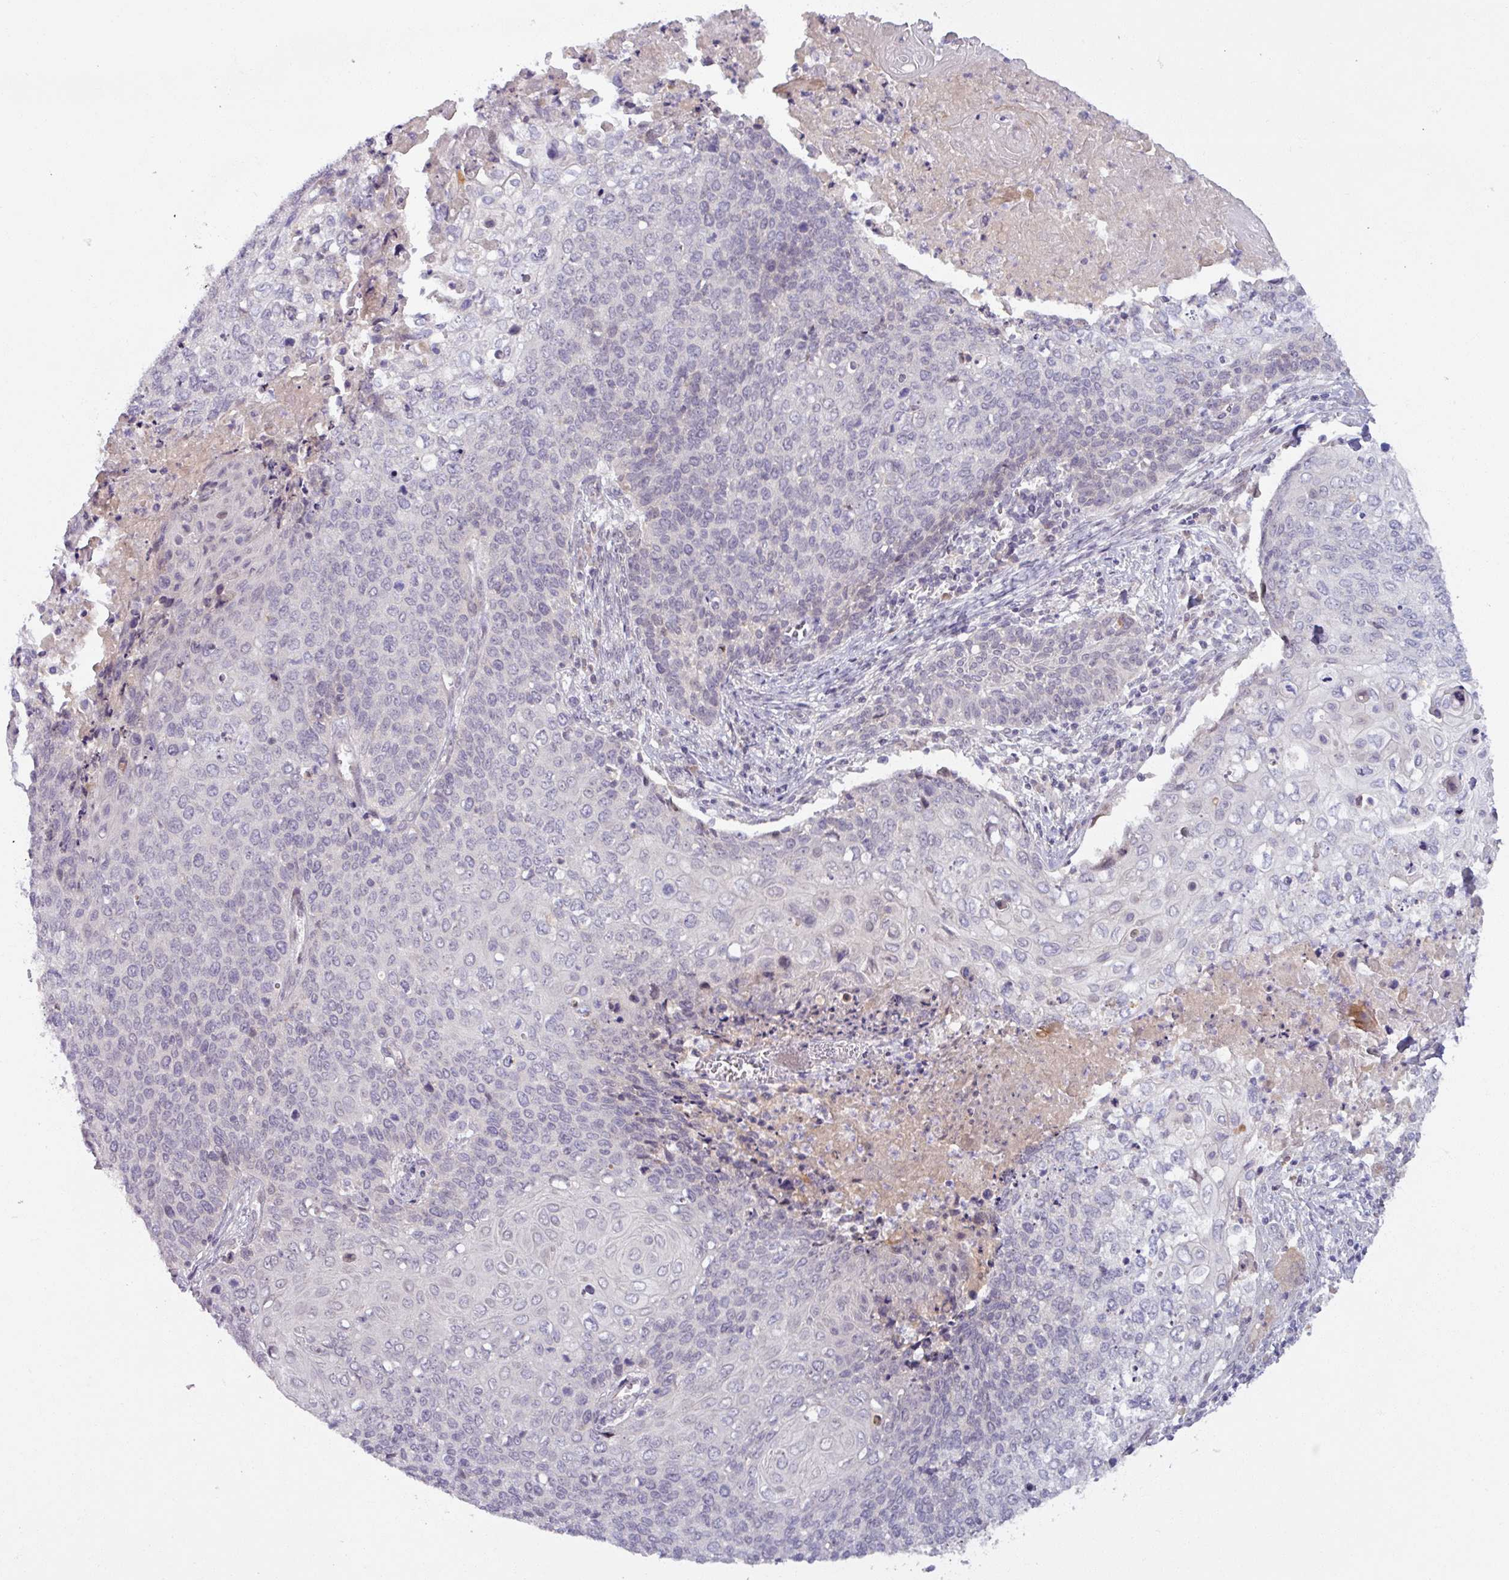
{"staining": {"intensity": "negative", "quantity": "none", "location": "none"}, "tissue": "cervical cancer", "cell_type": "Tumor cells", "image_type": "cancer", "snomed": [{"axis": "morphology", "description": "Squamous cell carcinoma, NOS"}, {"axis": "topography", "description": "Cervix"}], "caption": "This is an immunohistochemistry photomicrograph of cervical cancer (squamous cell carcinoma). There is no positivity in tumor cells.", "gene": "OGFOD3", "patient": {"sex": "female", "age": 39}}